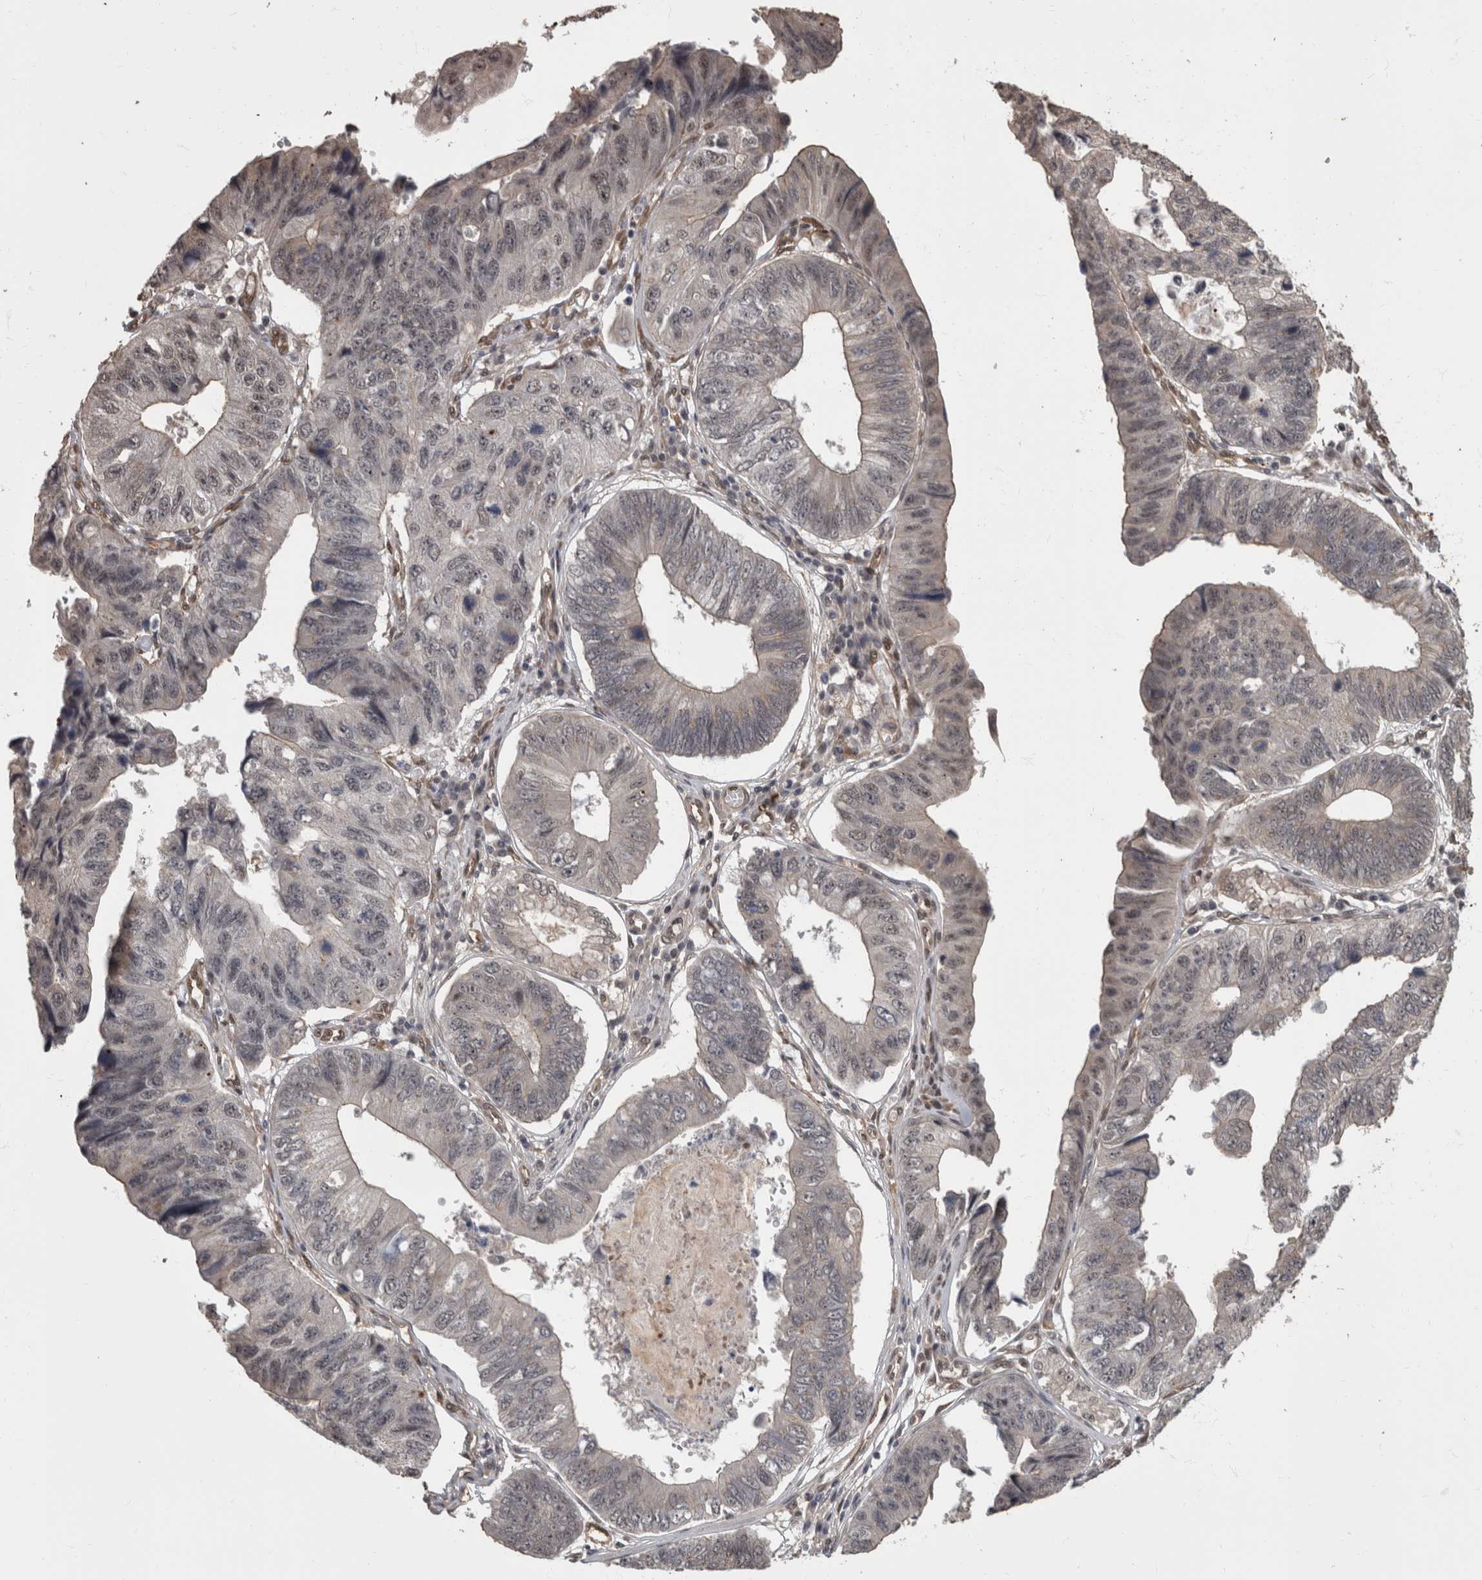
{"staining": {"intensity": "negative", "quantity": "none", "location": "none"}, "tissue": "stomach cancer", "cell_type": "Tumor cells", "image_type": "cancer", "snomed": [{"axis": "morphology", "description": "Adenocarcinoma, NOS"}, {"axis": "topography", "description": "Stomach"}], "caption": "The image shows no significant staining in tumor cells of stomach cancer (adenocarcinoma).", "gene": "AKT3", "patient": {"sex": "male", "age": 59}}